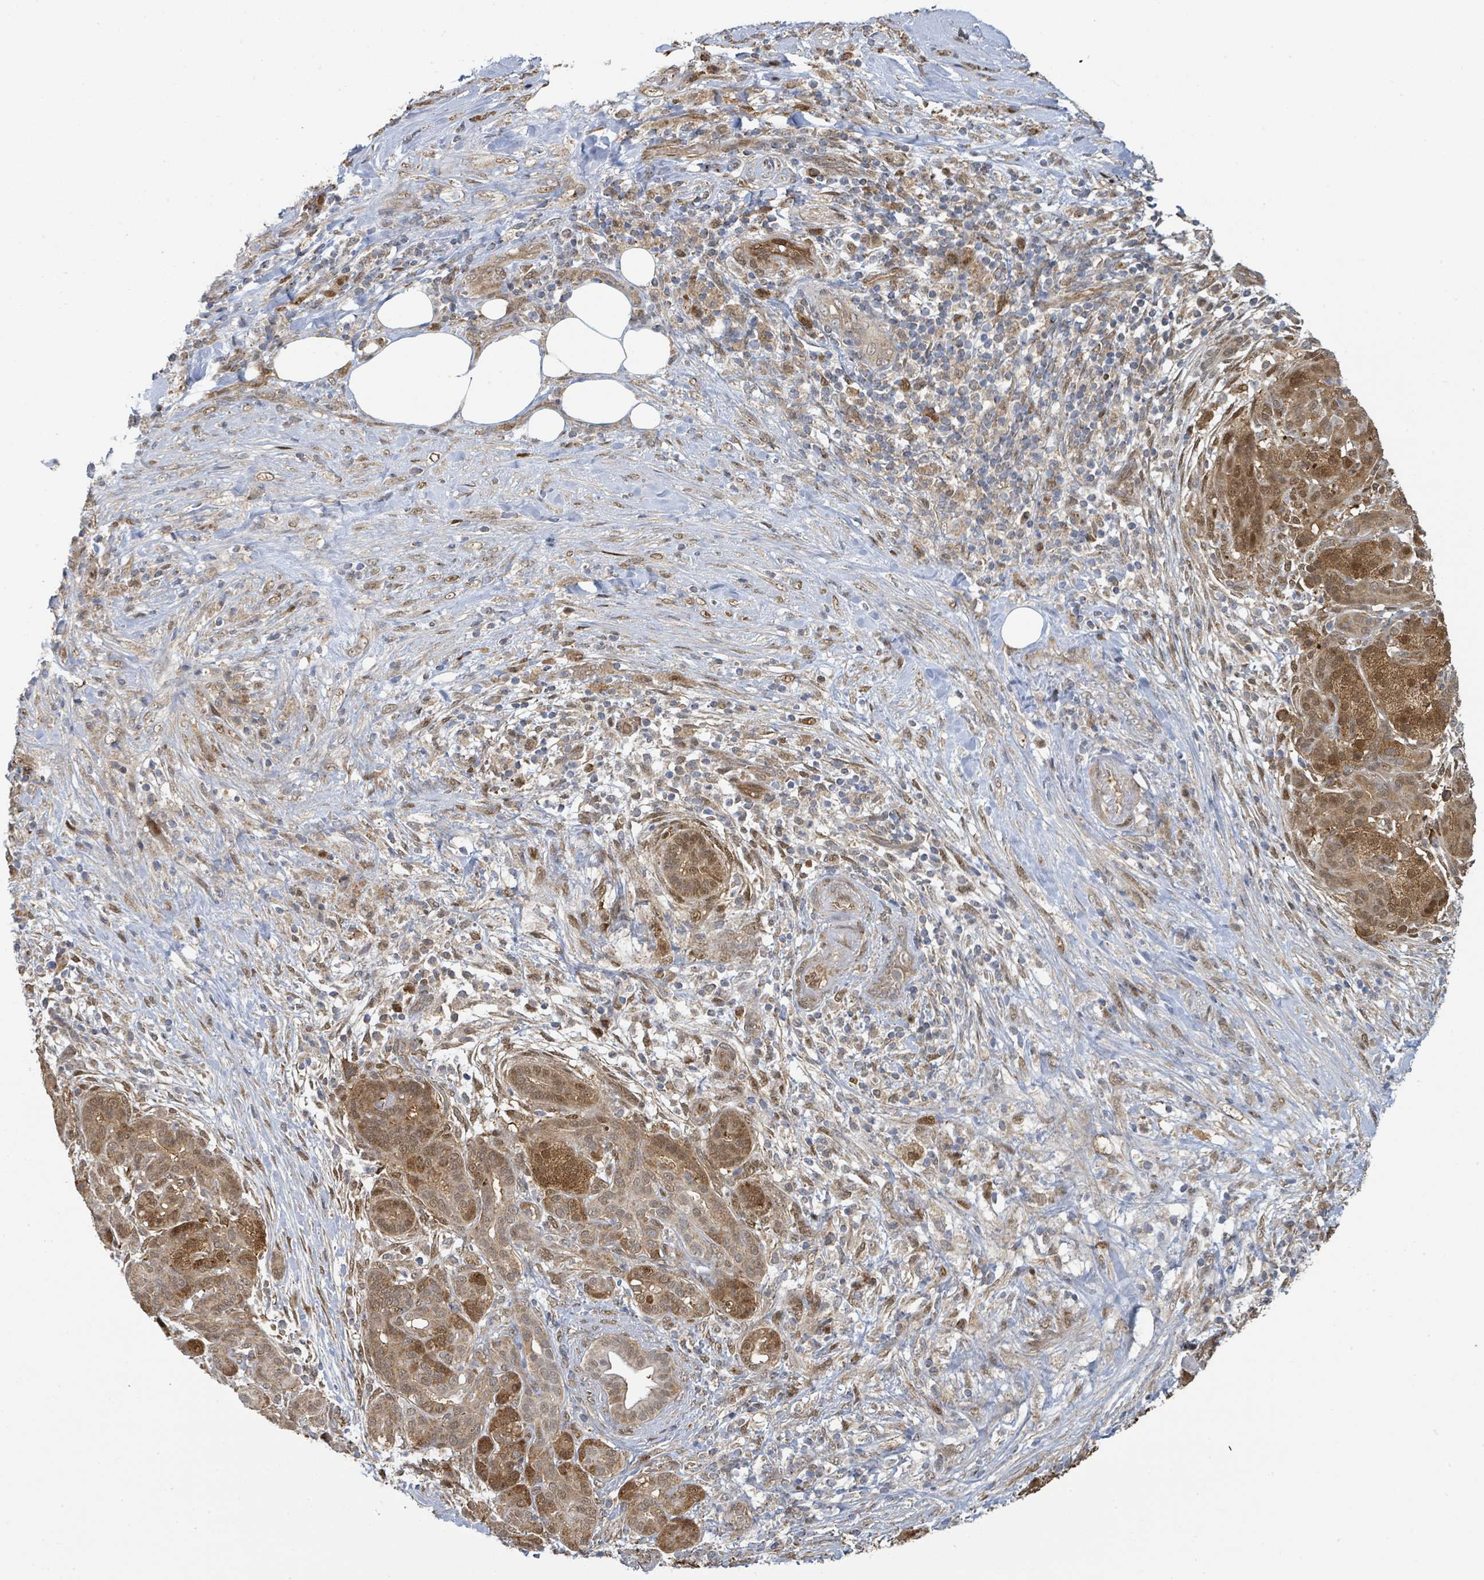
{"staining": {"intensity": "moderate", "quantity": ">75%", "location": "cytoplasmic/membranous,nuclear"}, "tissue": "pancreatic cancer", "cell_type": "Tumor cells", "image_type": "cancer", "snomed": [{"axis": "morphology", "description": "Adenocarcinoma, NOS"}, {"axis": "topography", "description": "Pancreas"}], "caption": "High-magnification brightfield microscopy of pancreatic cancer (adenocarcinoma) stained with DAB (3,3'-diaminobenzidine) (brown) and counterstained with hematoxylin (blue). tumor cells exhibit moderate cytoplasmic/membranous and nuclear expression is seen in about>75% of cells.", "gene": "PSMB7", "patient": {"sex": "male", "age": 44}}